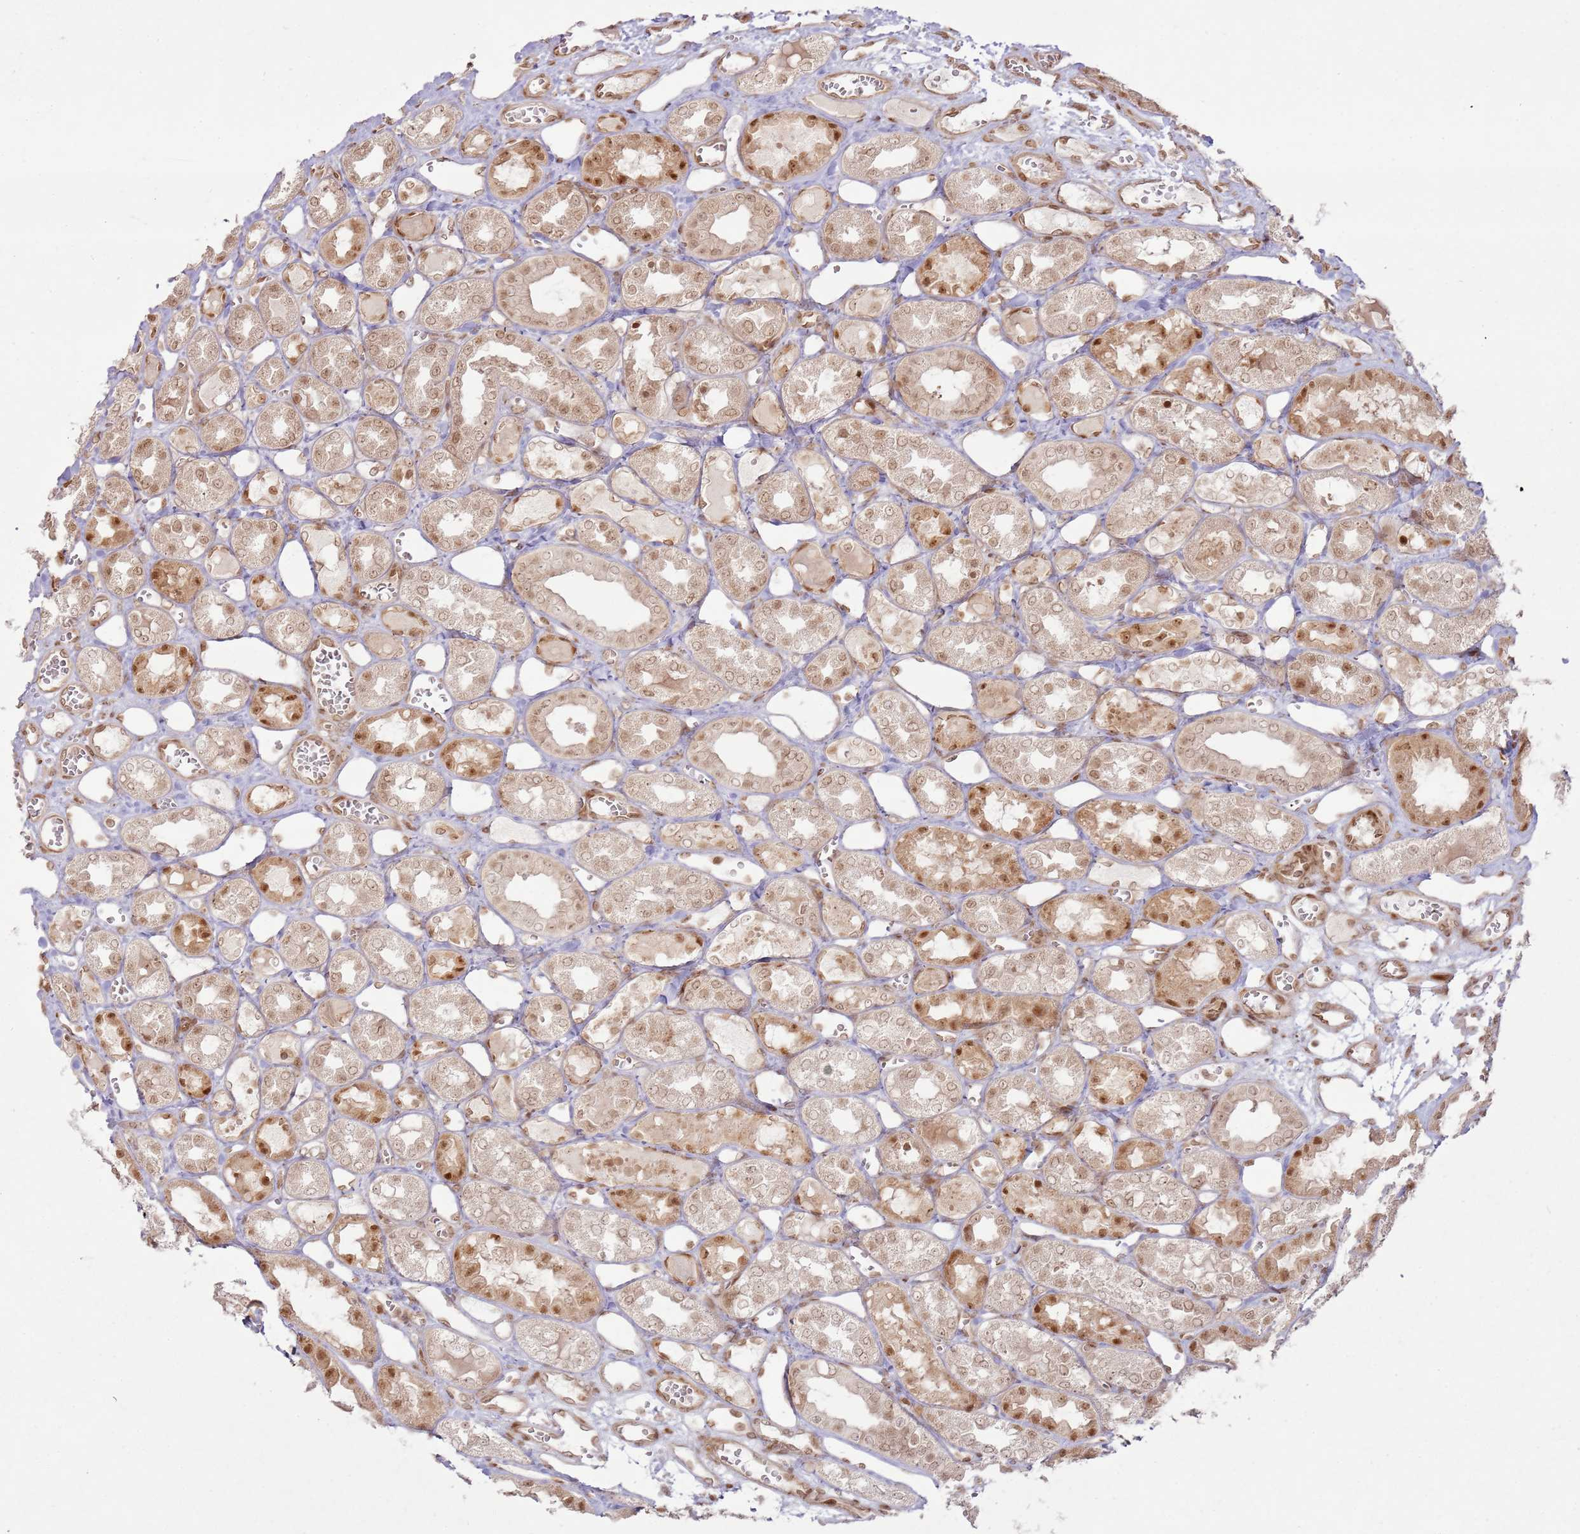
{"staining": {"intensity": "moderate", "quantity": ">75%", "location": "nuclear"}, "tissue": "kidney", "cell_type": "Cells in glomeruli", "image_type": "normal", "snomed": [{"axis": "morphology", "description": "Normal tissue, NOS"}, {"axis": "topography", "description": "Kidney"}], "caption": "Protein staining of benign kidney displays moderate nuclear expression in about >75% of cells in glomeruli.", "gene": "KLHL36", "patient": {"sex": "male", "age": 16}}